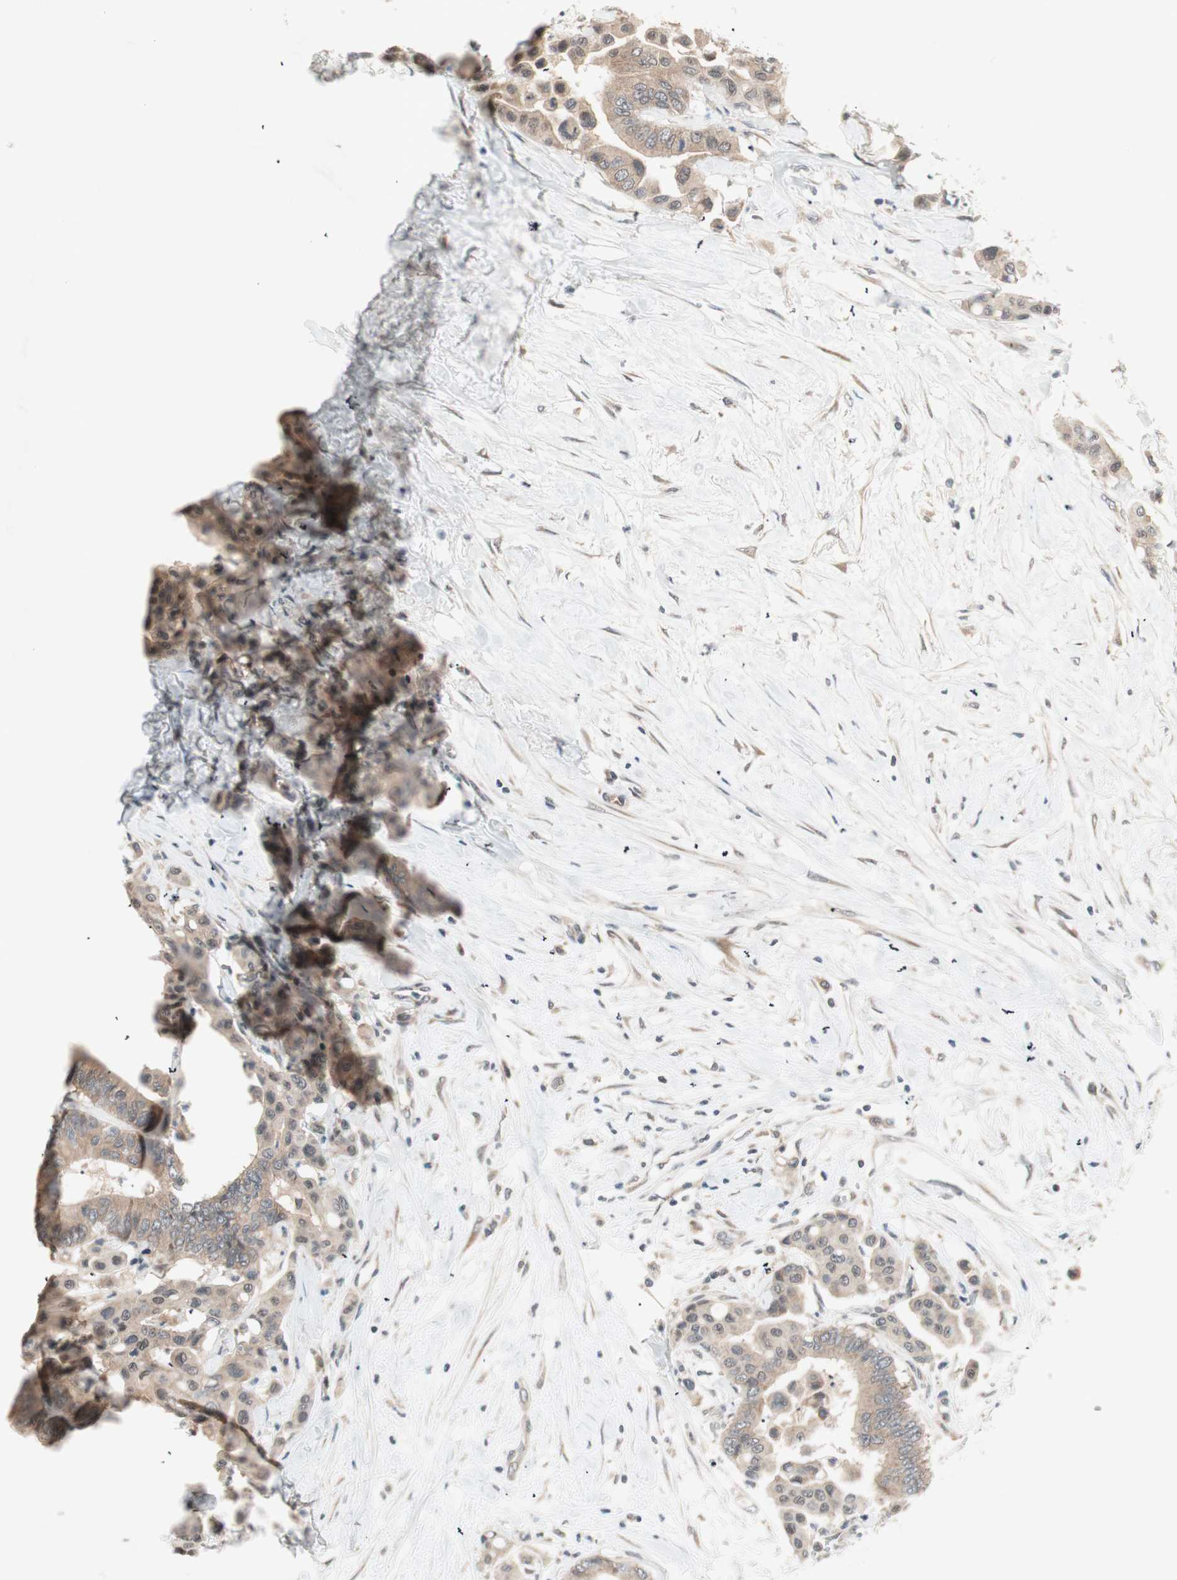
{"staining": {"intensity": "weak", "quantity": ">75%", "location": "cytoplasmic/membranous"}, "tissue": "colorectal cancer", "cell_type": "Tumor cells", "image_type": "cancer", "snomed": [{"axis": "morphology", "description": "Normal tissue, NOS"}, {"axis": "morphology", "description": "Adenocarcinoma, NOS"}, {"axis": "topography", "description": "Colon"}], "caption": "DAB immunohistochemical staining of colorectal adenocarcinoma shows weak cytoplasmic/membranous protein expression in approximately >75% of tumor cells. The protein is shown in brown color, while the nuclei are stained blue.", "gene": "PGBD1", "patient": {"sex": "male", "age": 82}}